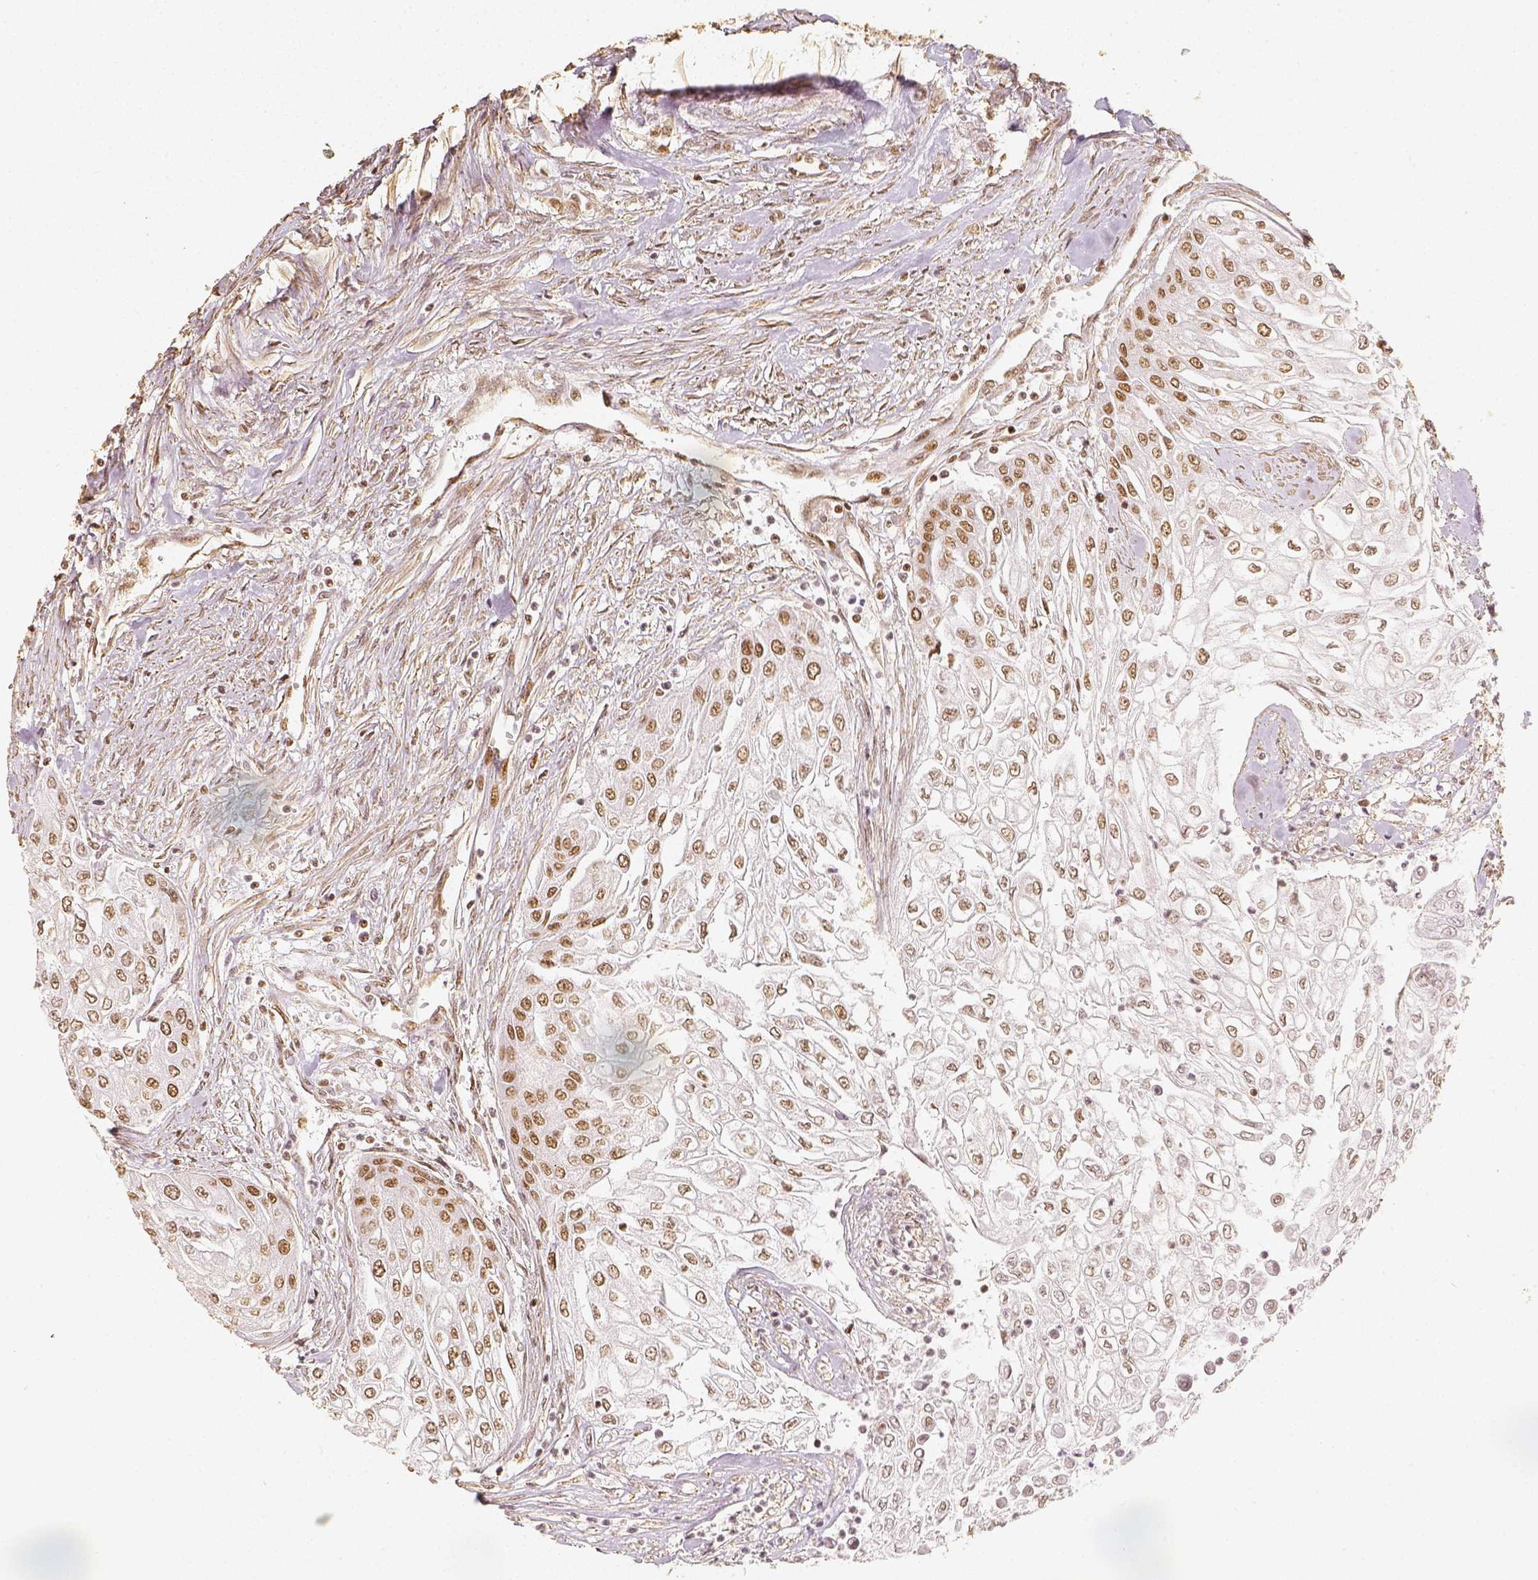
{"staining": {"intensity": "moderate", "quantity": ">75%", "location": "nuclear"}, "tissue": "urothelial cancer", "cell_type": "Tumor cells", "image_type": "cancer", "snomed": [{"axis": "morphology", "description": "Urothelial carcinoma, High grade"}, {"axis": "topography", "description": "Urinary bladder"}], "caption": "A brown stain shows moderate nuclear expression of a protein in human urothelial cancer tumor cells.", "gene": "HDAC1", "patient": {"sex": "male", "age": 62}}